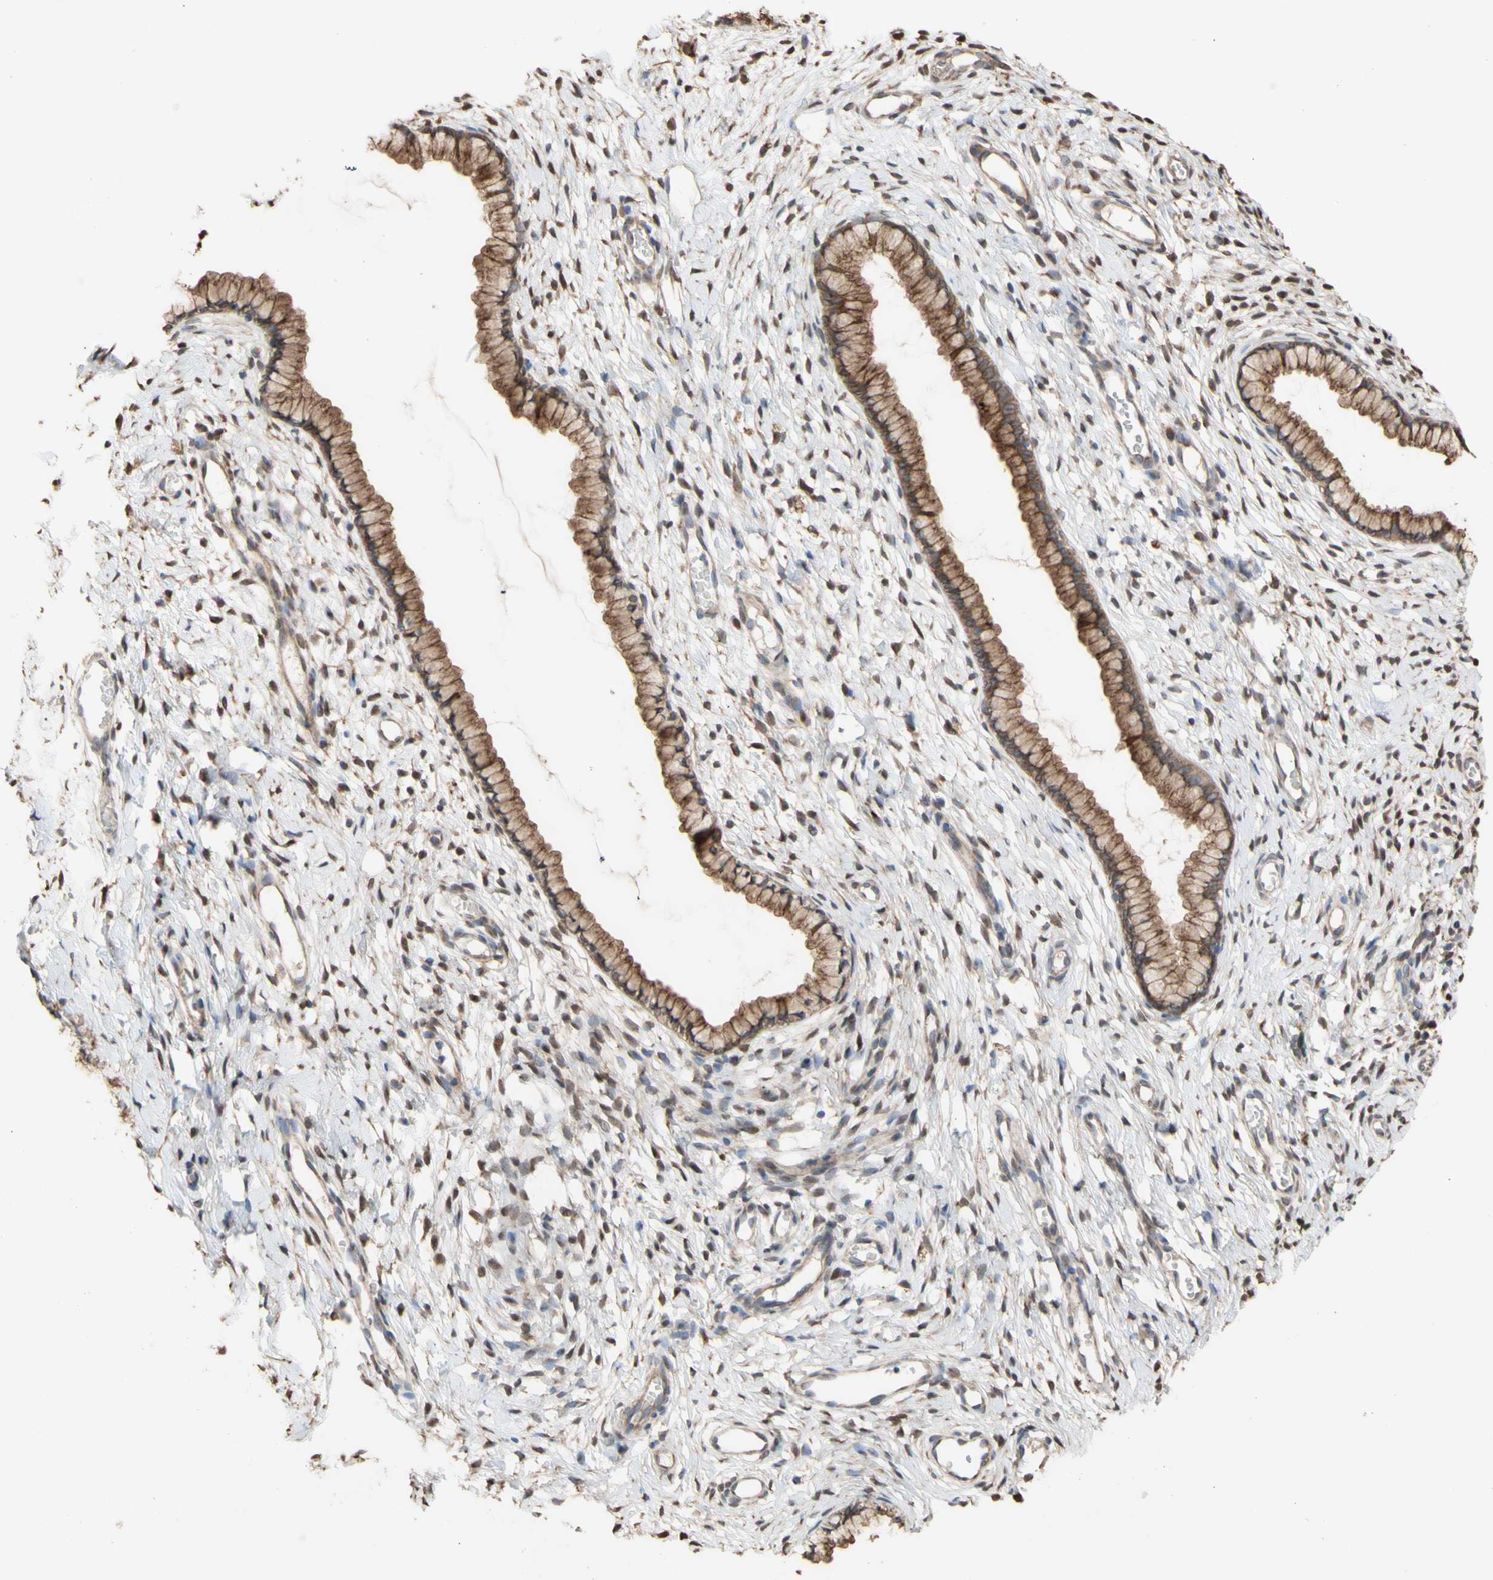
{"staining": {"intensity": "moderate", "quantity": ">75%", "location": "cytoplasmic/membranous"}, "tissue": "cervix", "cell_type": "Glandular cells", "image_type": "normal", "snomed": [{"axis": "morphology", "description": "Normal tissue, NOS"}, {"axis": "topography", "description": "Cervix"}], "caption": "Immunohistochemistry (IHC) image of normal human cervix stained for a protein (brown), which exhibits medium levels of moderate cytoplasmic/membranous staining in approximately >75% of glandular cells.", "gene": "NECTIN3", "patient": {"sex": "female", "age": 65}}